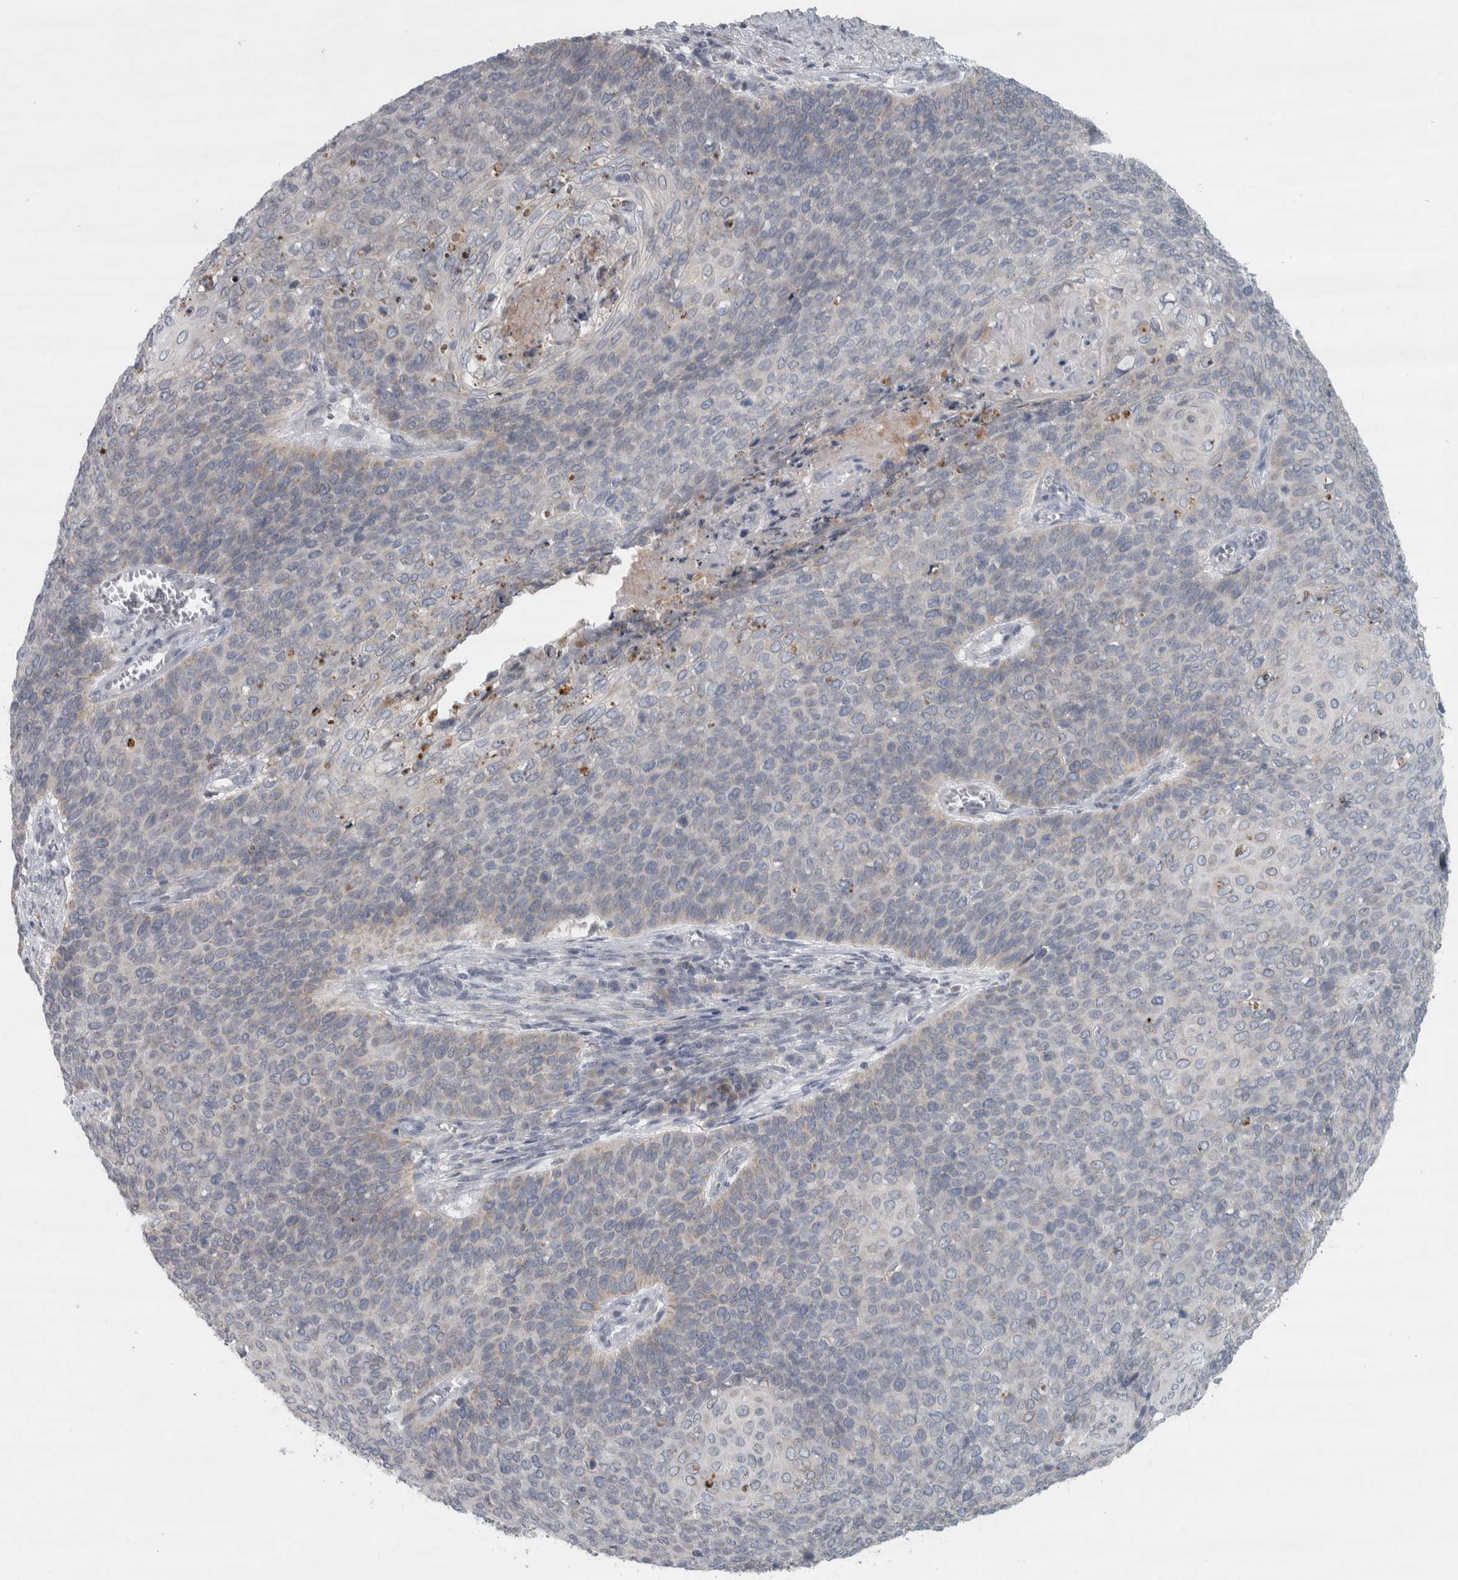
{"staining": {"intensity": "weak", "quantity": "<25%", "location": "cytoplasmic/membranous"}, "tissue": "cervical cancer", "cell_type": "Tumor cells", "image_type": "cancer", "snomed": [{"axis": "morphology", "description": "Squamous cell carcinoma, NOS"}, {"axis": "topography", "description": "Cervix"}], "caption": "The IHC micrograph has no significant expression in tumor cells of cervical squamous cell carcinoma tissue.", "gene": "SIGMAR1", "patient": {"sex": "female", "age": 39}}